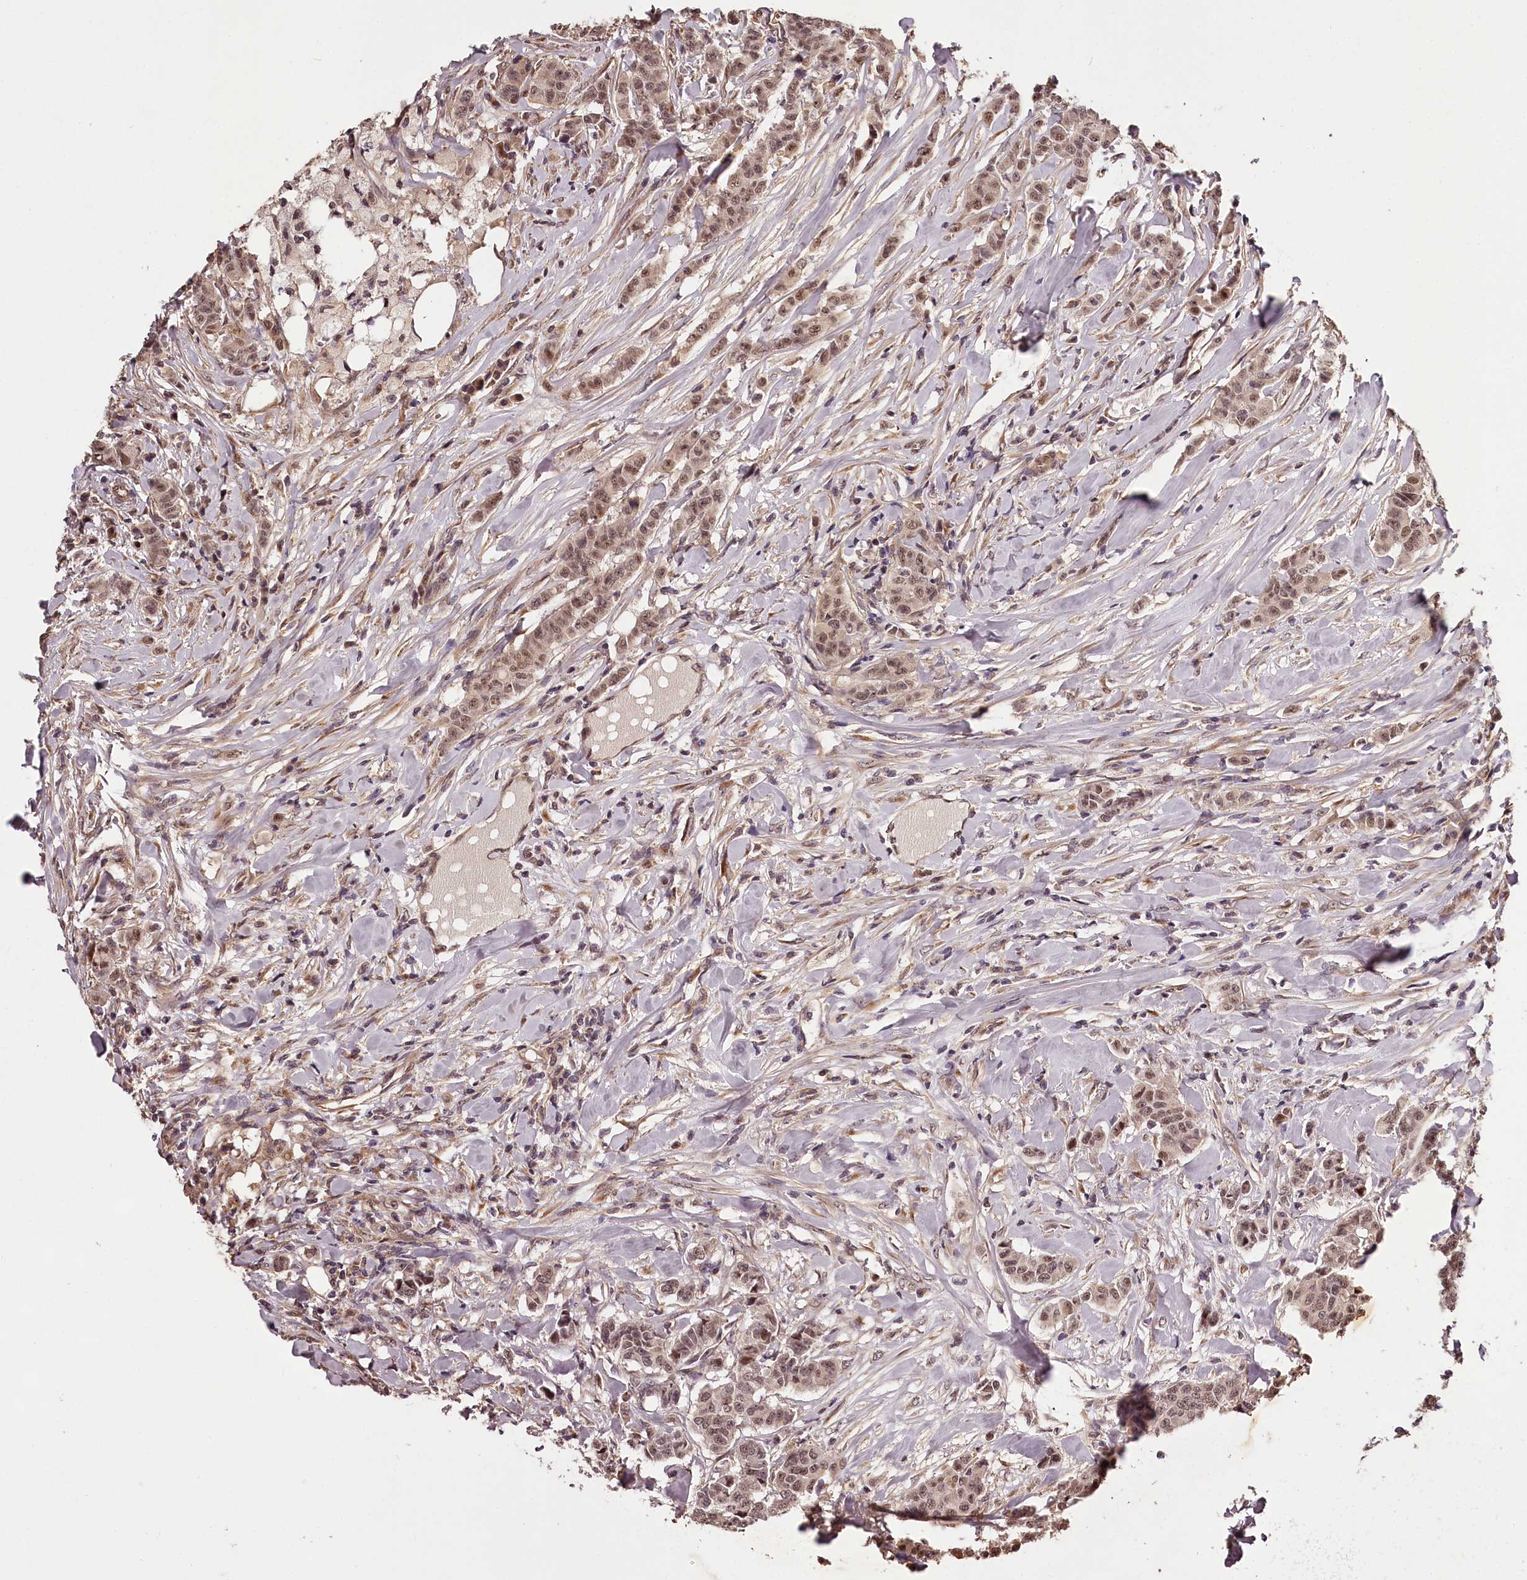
{"staining": {"intensity": "moderate", "quantity": ">75%", "location": "nuclear"}, "tissue": "breast cancer", "cell_type": "Tumor cells", "image_type": "cancer", "snomed": [{"axis": "morphology", "description": "Duct carcinoma"}, {"axis": "topography", "description": "Breast"}], "caption": "Protein staining of infiltrating ductal carcinoma (breast) tissue demonstrates moderate nuclear expression in about >75% of tumor cells.", "gene": "MAML3", "patient": {"sex": "female", "age": 40}}